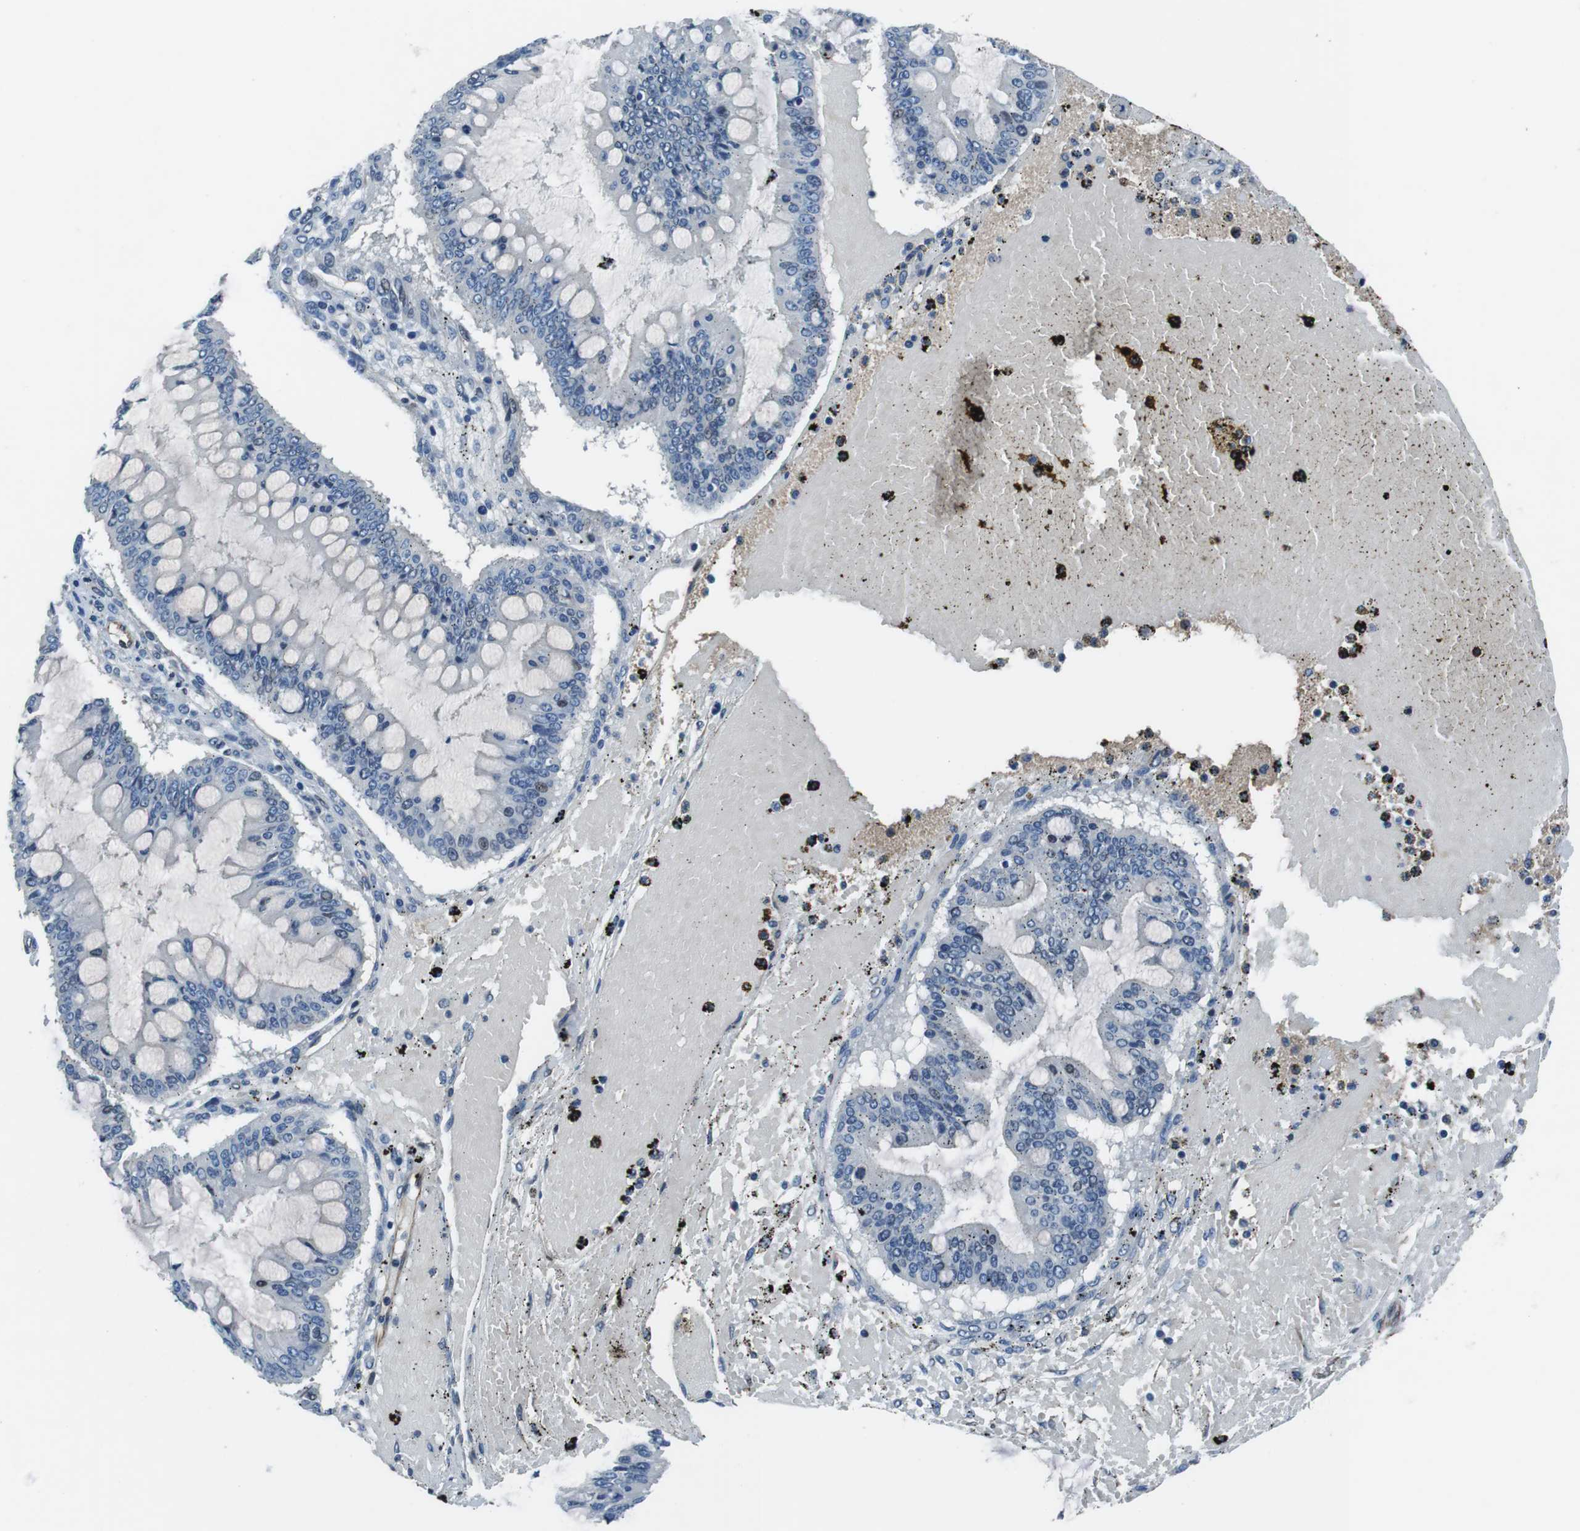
{"staining": {"intensity": "negative", "quantity": "none", "location": "none"}, "tissue": "ovarian cancer", "cell_type": "Tumor cells", "image_type": "cancer", "snomed": [{"axis": "morphology", "description": "Cystadenocarcinoma, mucinous, NOS"}, {"axis": "topography", "description": "Ovary"}], "caption": "Immunohistochemistry photomicrograph of ovarian cancer (mucinous cystadenocarcinoma) stained for a protein (brown), which shows no positivity in tumor cells. Nuclei are stained in blue.", "gene": "LRRC49", "patient": {"sex": "female", "age": 73}}